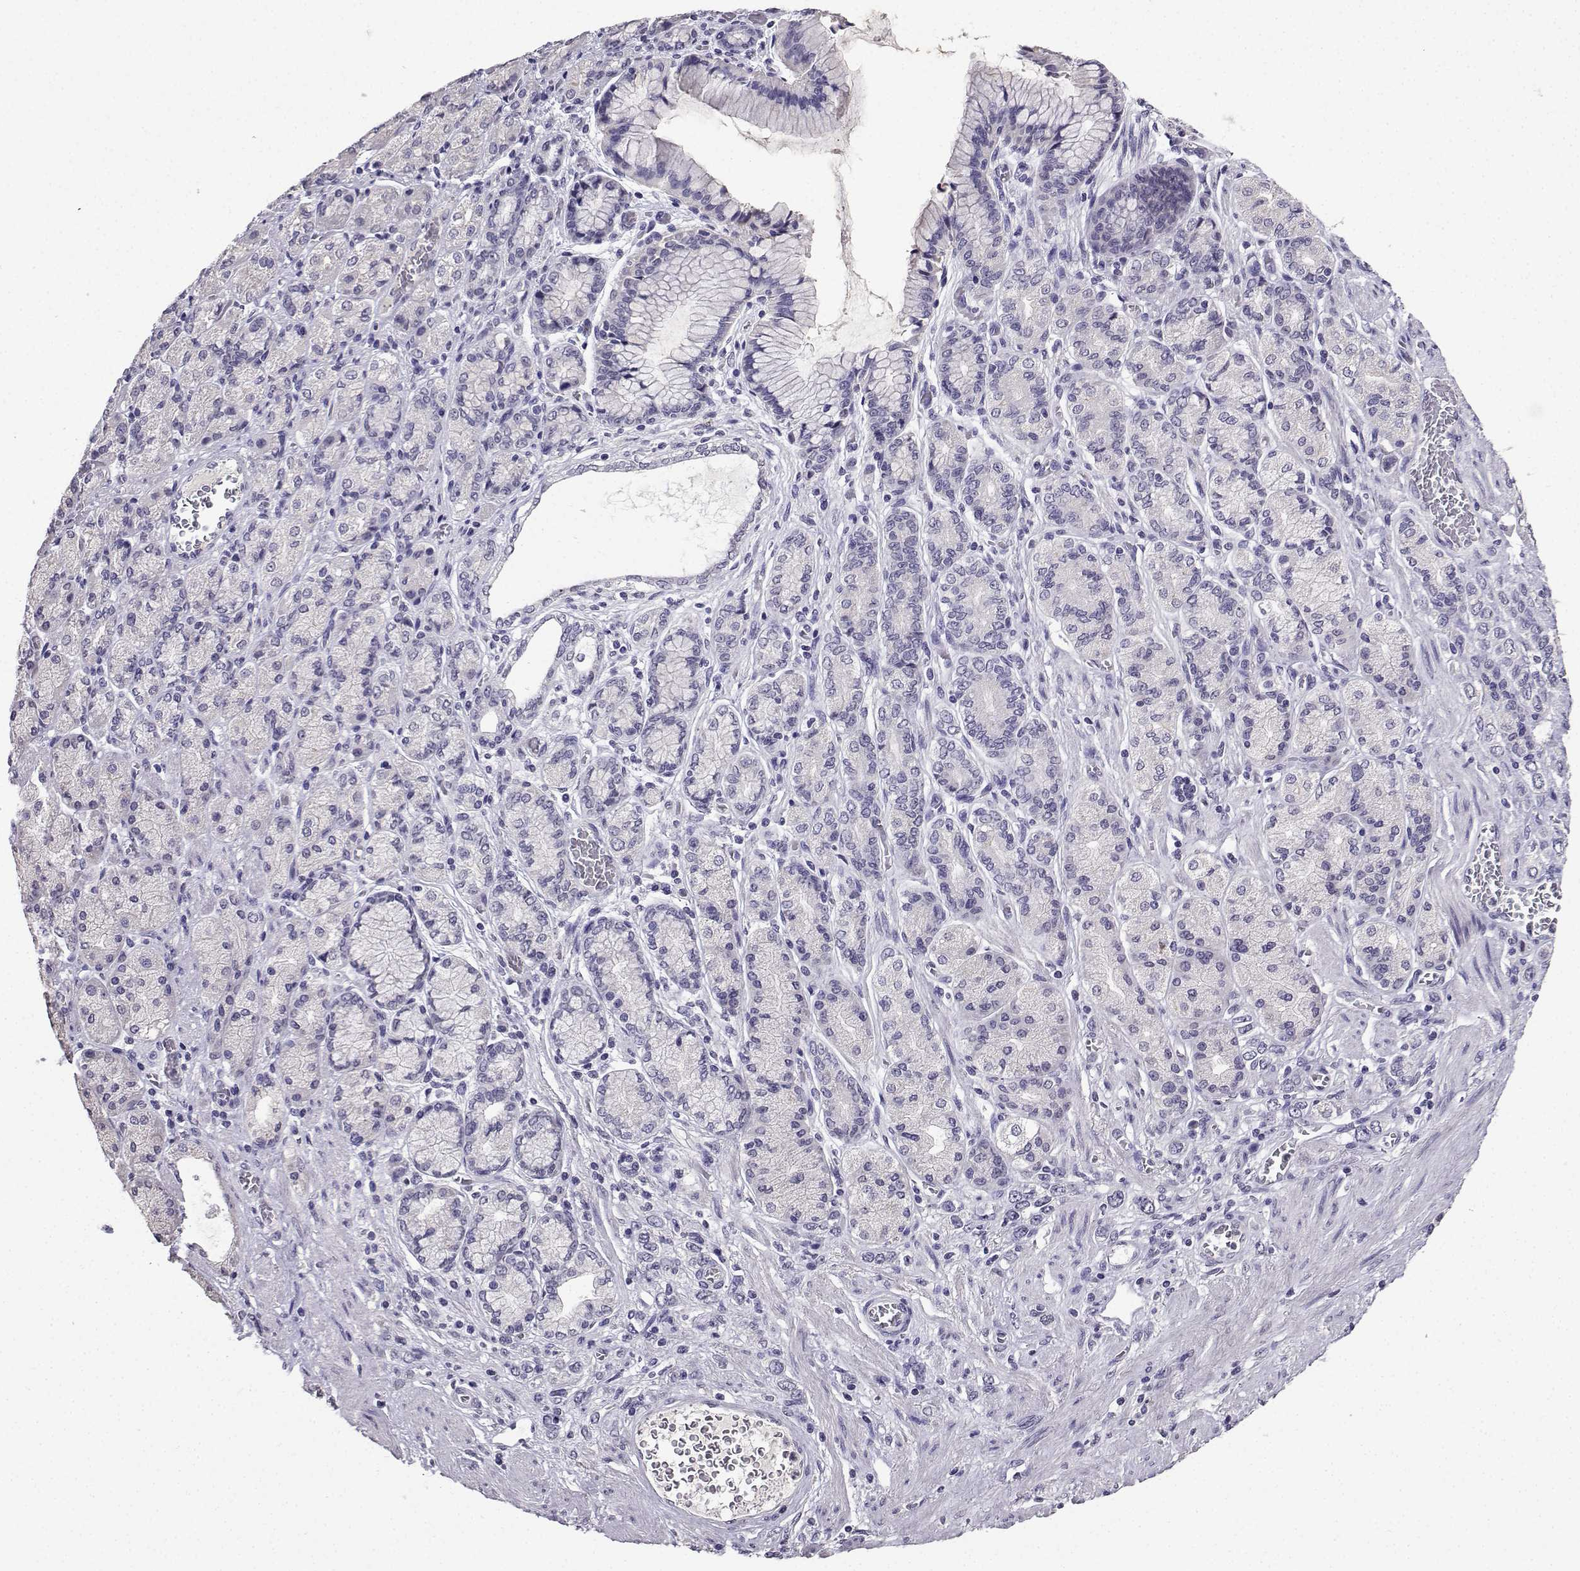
{"staining": {"intensity": "negative", "quantity": "none", "location": "none"}, "tissue": "stomach cancer", "cell_type": "Tumor cells", "image_type": "cancer", "snomed": [{"axis": "morphology", "description": "Normal tissue, NOS"}, {"axis": "morphology", "description": "Adenocarcinoma, NOS"}, {"axis": "morphology", "description": "Adenocarcinoma, High grade"}, {"axis": "topography", "description": "Stomach, upper"}, {"axis": "topography", "description": "Stomach"}], "caption": "The immunohistochemistry (IHC) photomicrograph has no significant expression in tumor cells of high-grade adenocarcinoma (stomach) tissue.", "gene": "SPAG11B", "patient": {"sex": "female", "age": 65}}